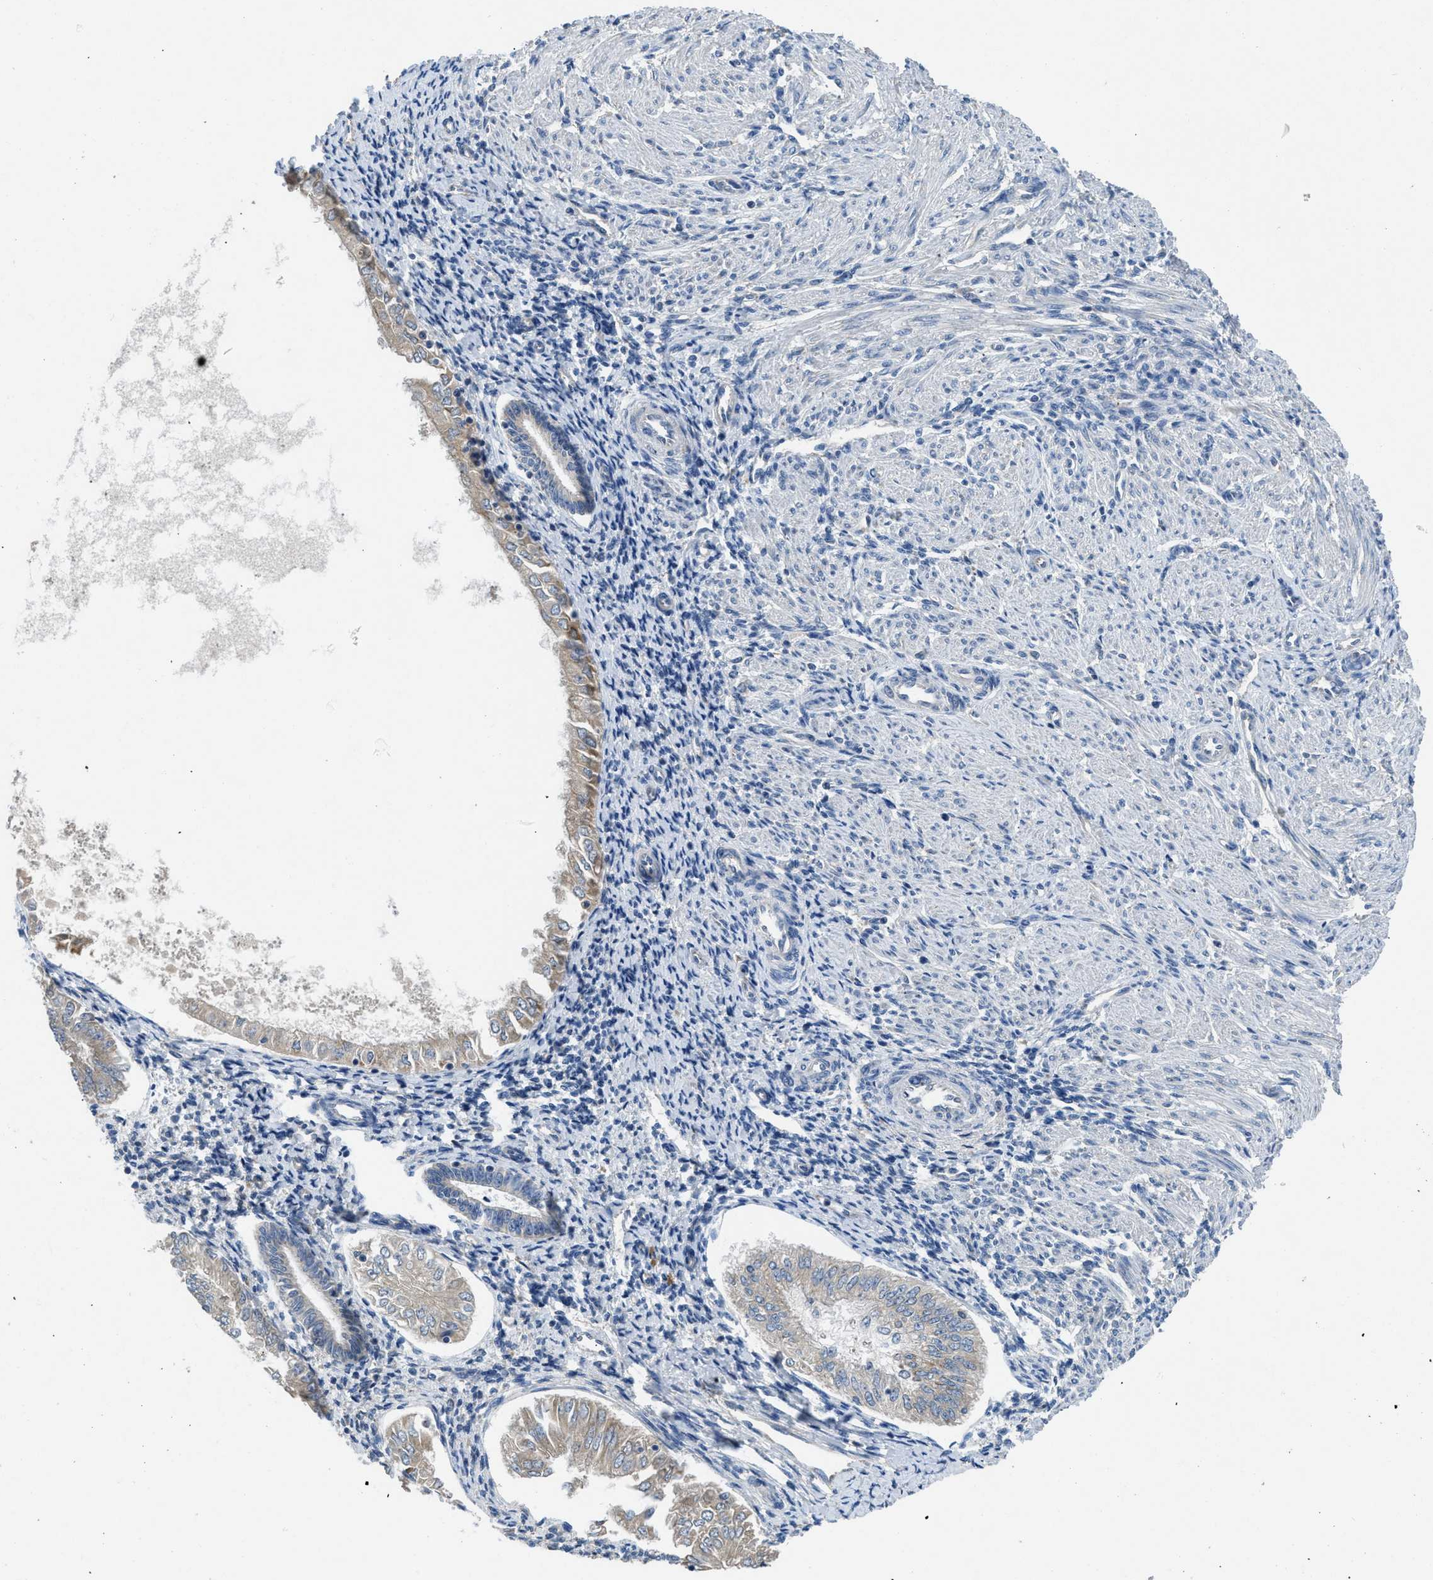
{"staining": {"intensity": "weak", "quantity": "<25%", "location": "cytoplasmic/membranous"}, "tissue": "endometrial cancer", "cell_type": "Tumor cells", "image_type": "cancer", "snomed": [{"axis": "morphology", "description": "Adenocarcinoma, NOS"}, {"axis": "topography", "description": "Endometrium"}], "caption": "Tumor cells show no significant protein staining in endometrial cancer. (DAB IHC visualized using brightfield microscopy, high magnification).", "gene": "GGCX", "patient": {"sex": "female", "age": 53}}